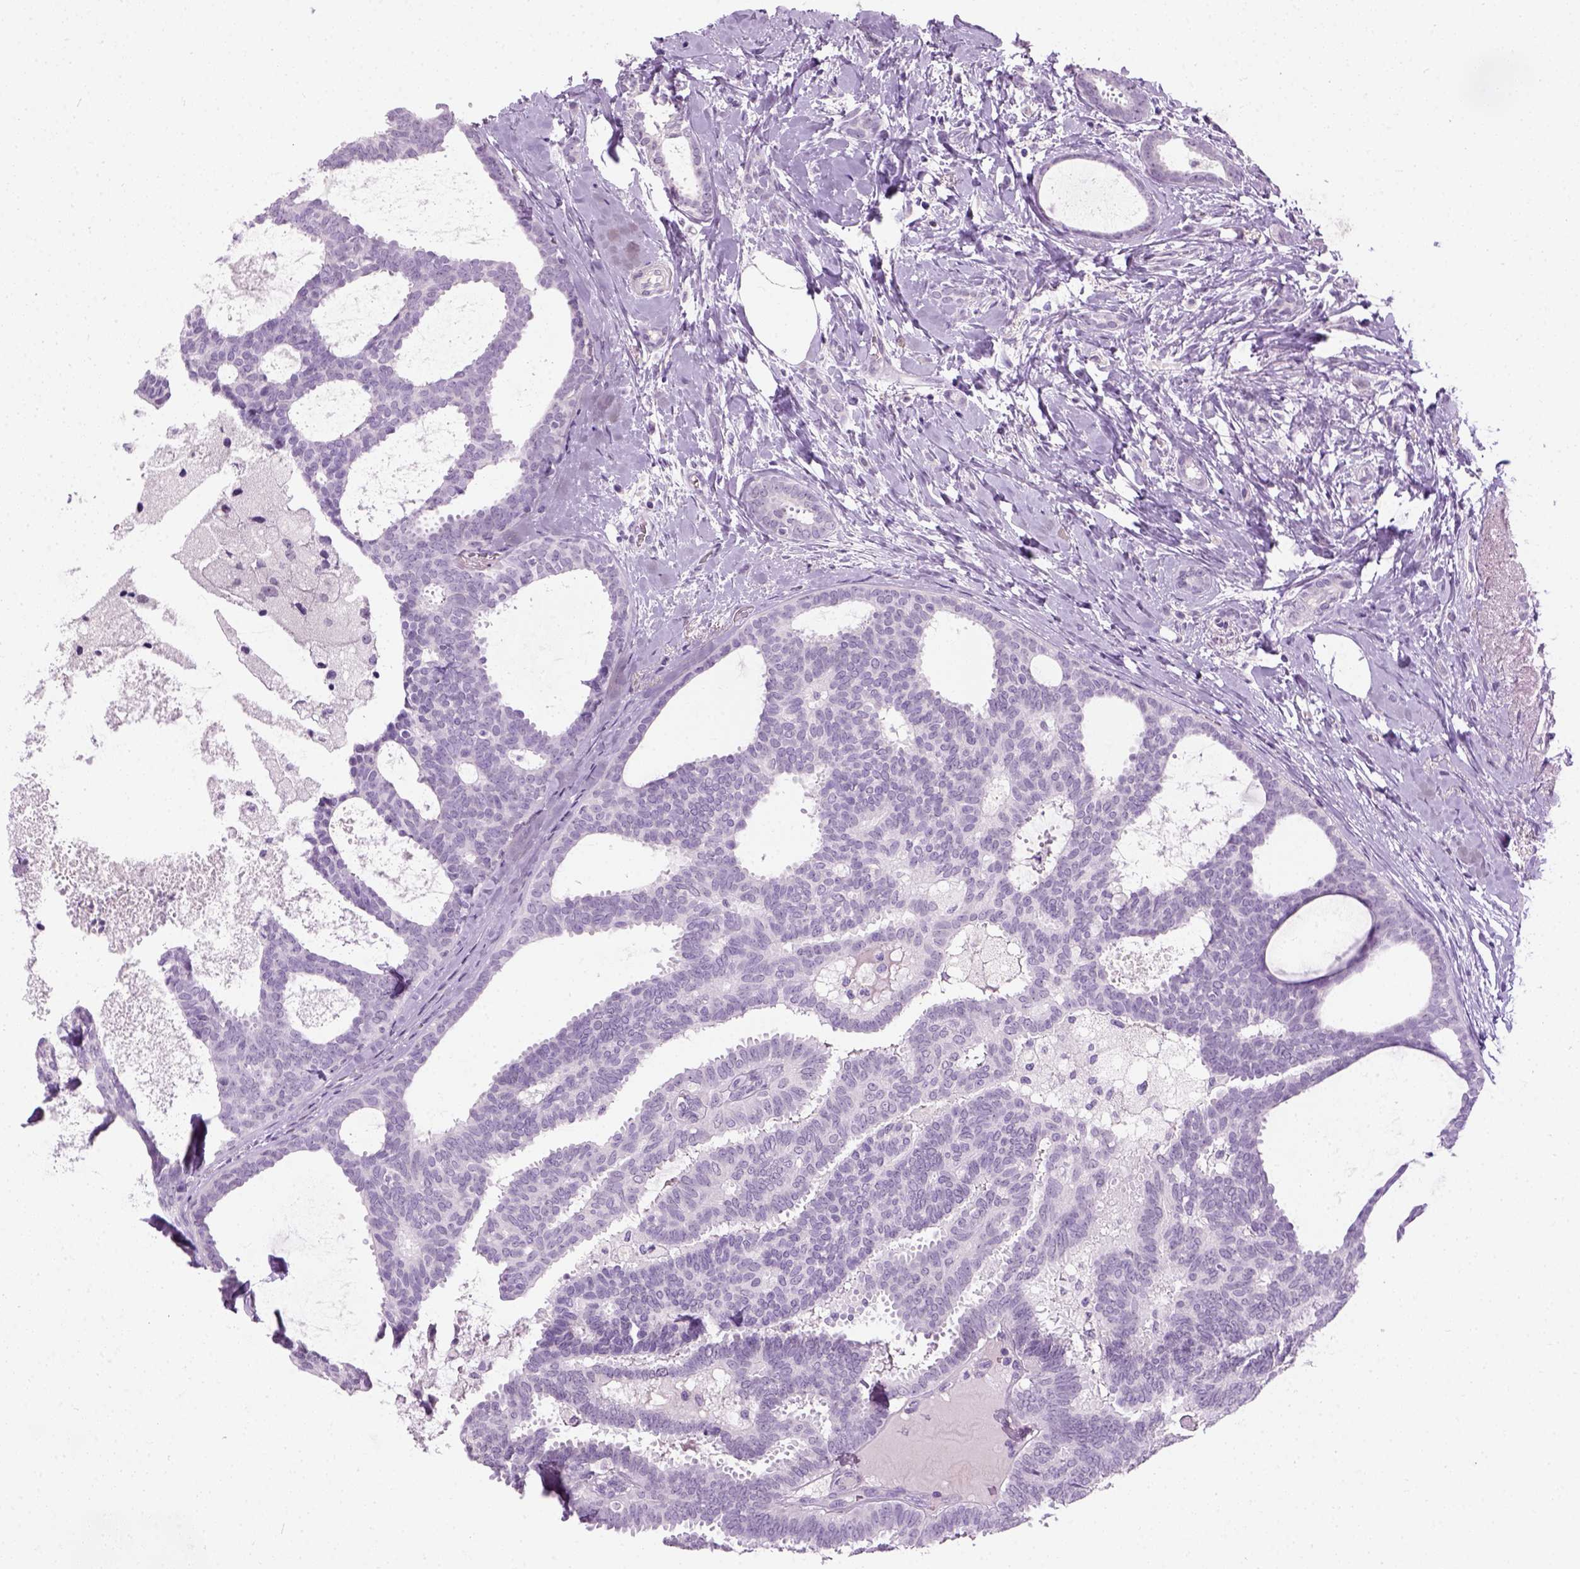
{"staining": {"intensity": "negative", "quantity": "none", "location": "none"}, "tissue": "breast cancer", "cell_type": "Tumor cells", "image_type": "cancer", "snomed": [{"axis": "morphology", "description": "Intraductal carcinoma, in situ"}, {"axis": "morphology", "description": "Duct carcinoma"}, {"axis": "morphology", "description": "Lobular carcinoma, in situ"}, {"axis": "topography", "description": "Breast"}], "caption": "Breast cancer (lobular carcinoma in situ) stained for a protein using IHC displays no staining tumor cells.", "gene": "GABRB2", "patient": {"sex": "female", "age": 44}}